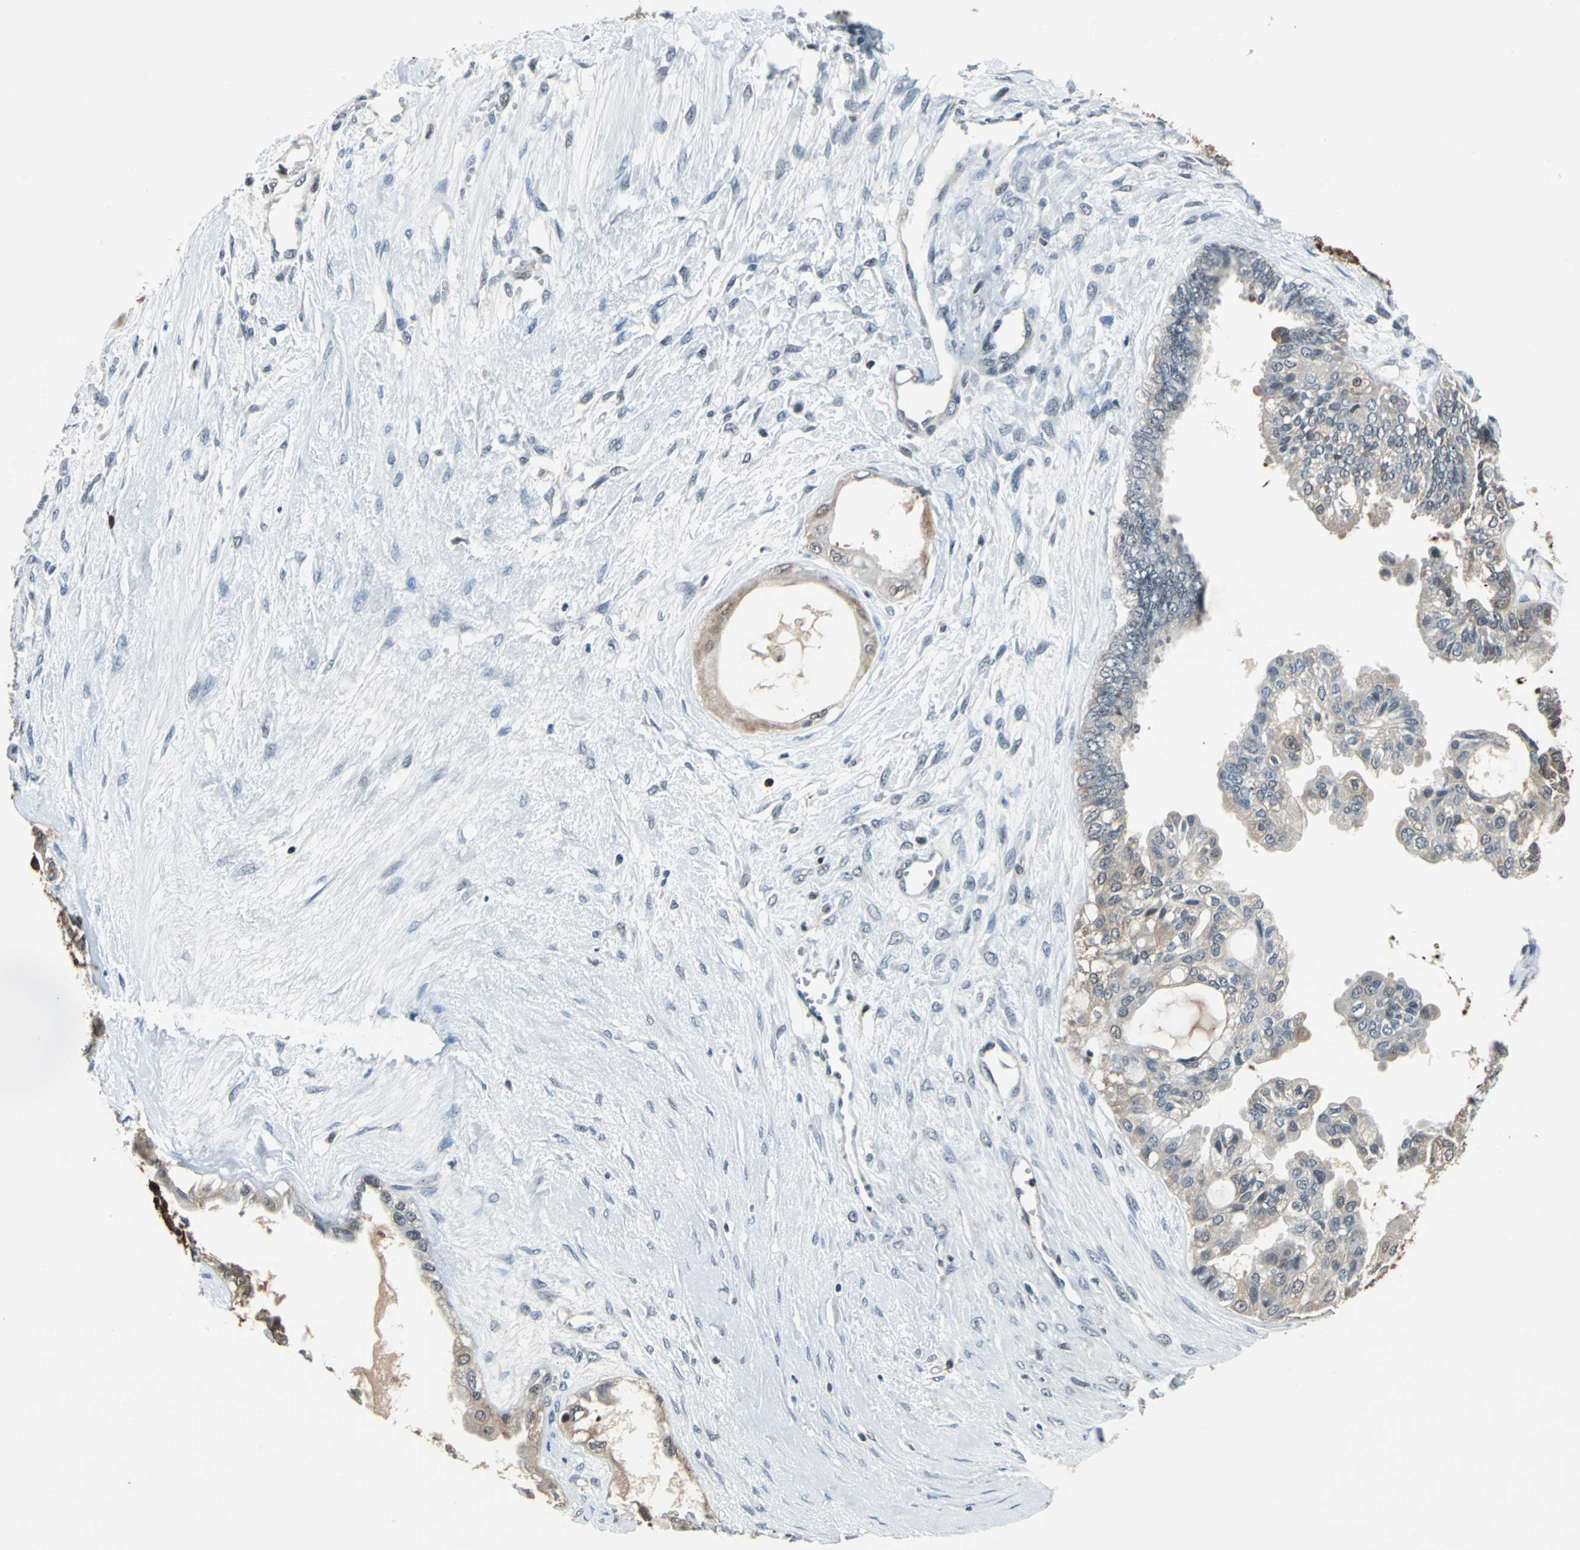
{"staining": {"intensity": "weak", "quantity": "25%-75%", "location": "cytoplasmic/membranous"}, "tissue": "ovarian cancer", "cell_type": "Tumor cells", "image_type": "cancer", "snomed": [{"axis": "morphology", "description": "Carcinoma, NOS"}, {"axis": "morphology", "description": "Carcinoma, endometroid"}, {"axis": "topography", "description": "Ovary"}], "caption": "Immunohistochemical staining of human ovarian carcinoma reveals weak cytoplasmic/membranous protein positivity in approximately 25%-75% of tumor cells.", "gene": "PSME1", "patient": {"sex": "female", "age": 50}}